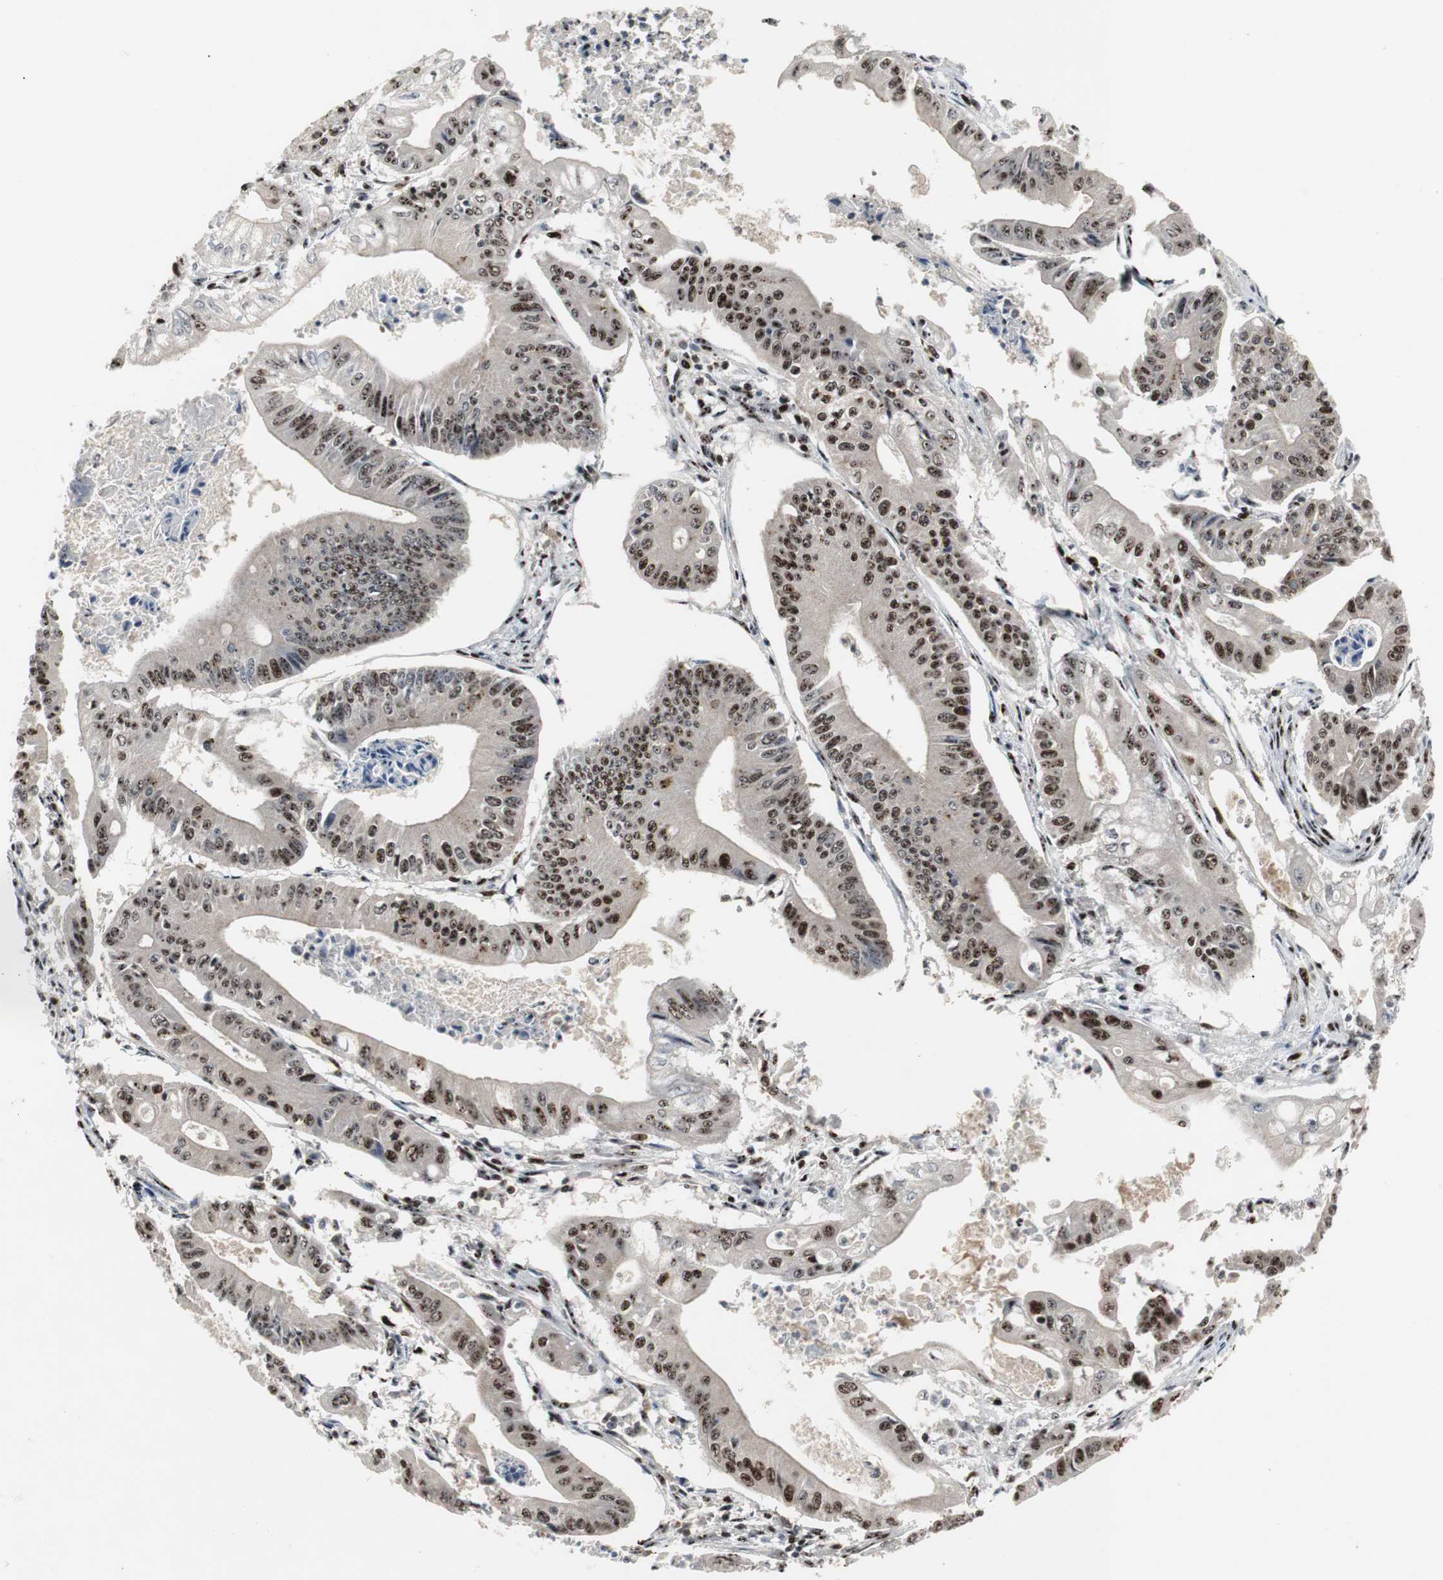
{"staining": {"intensity": "strong", "quantity": ">75%", "location": "cytoplasmic/membranous,nuclear"}, "tissue": "pancreatic cancer", "cell_type": "Tumor cells", "image_type": "cancer", "snomed": [{"axis": "morphology", "description": "Normal tissue, NOS"}, {"axis": "topography", "description": "Lymph node"}], "caption": "A histopathology image of human pancreatic cancer stained for a protein shows strong cytoplasmic/membranous and nuclear brown staining in tumor cells. (IHC, brightfield microscopy, high magnification).", "gene": "GRK2", "patient": {"sex": "male", "age": 62}}